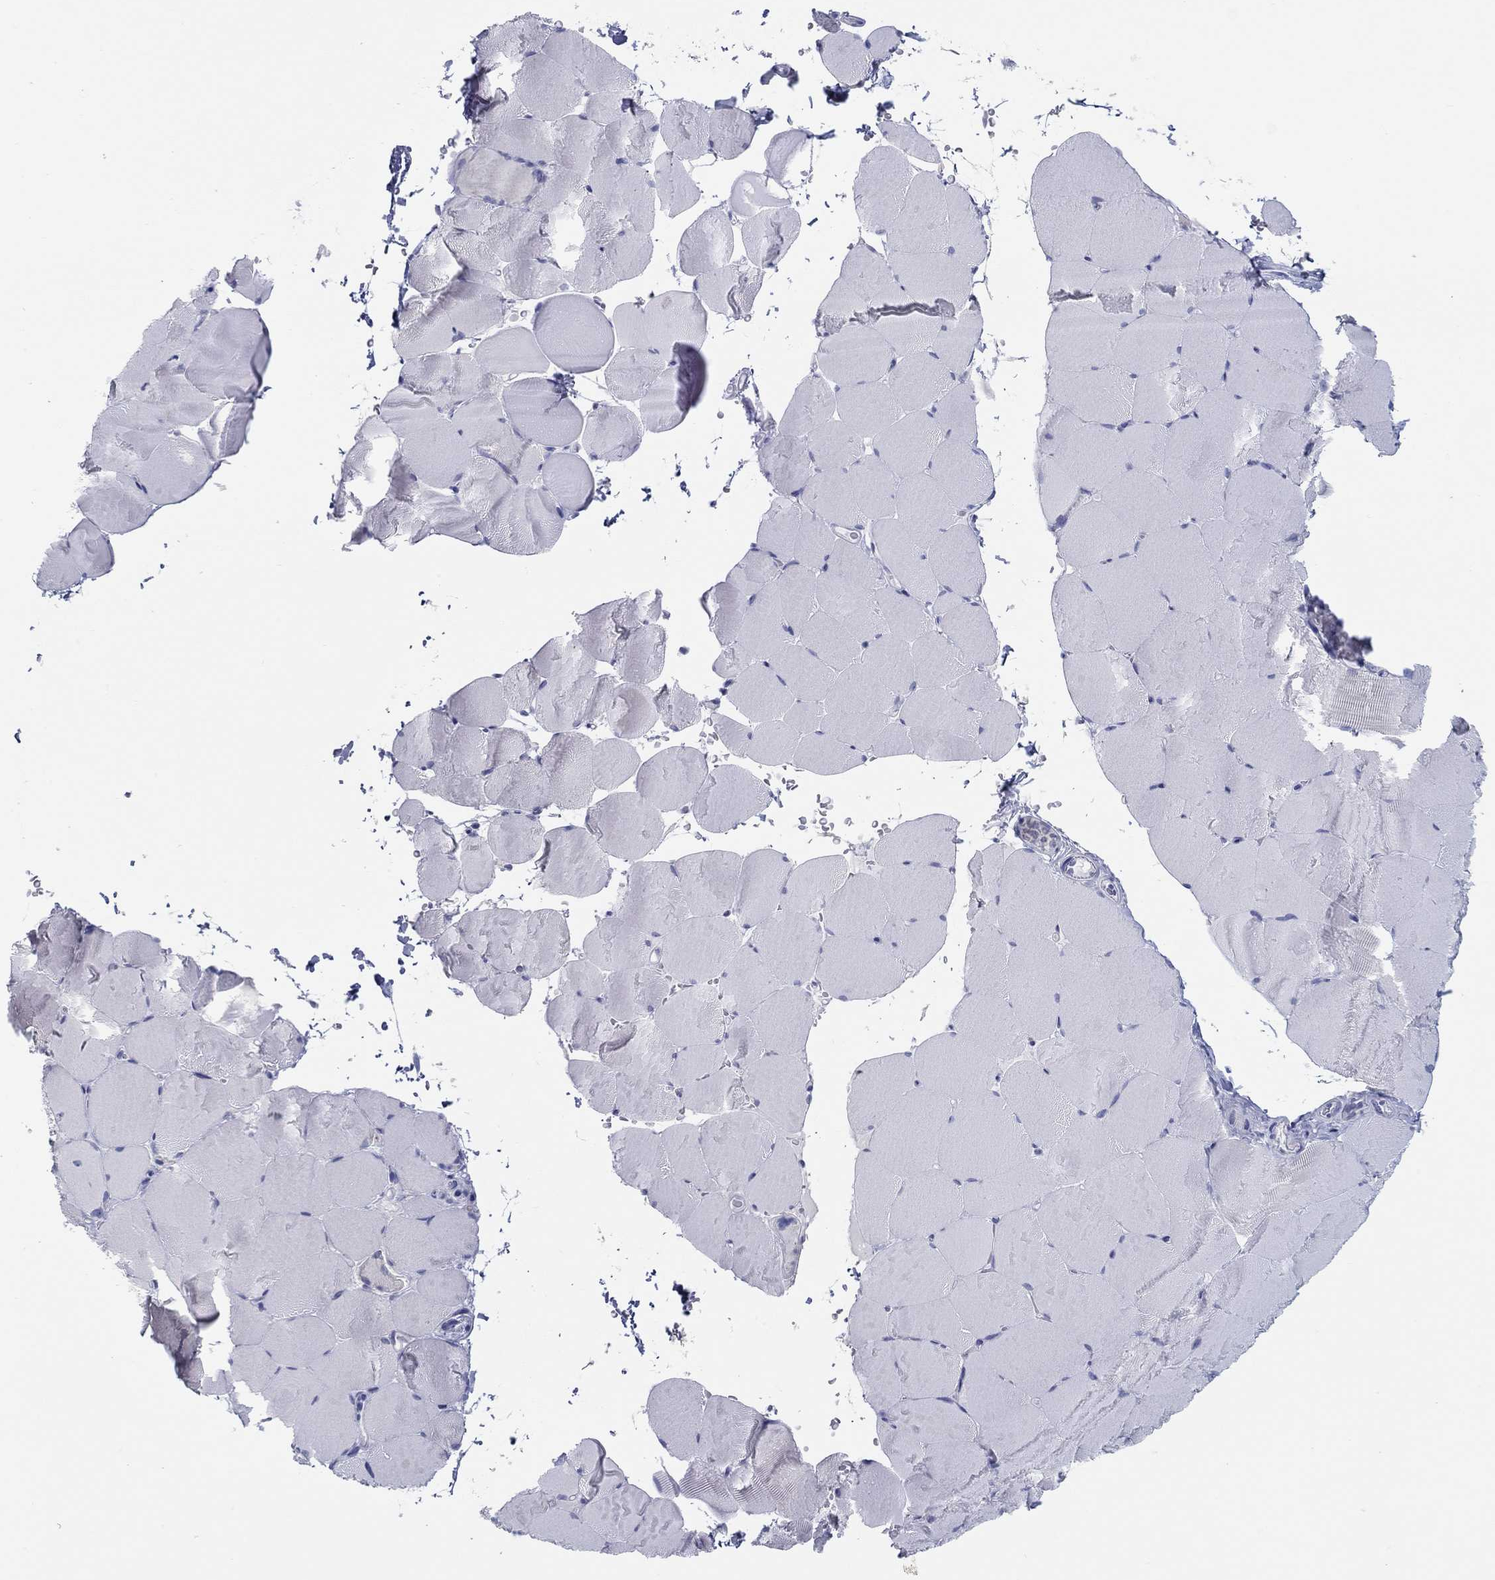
{"staining": {"intensity": "negative", "quantity": "none", "location": "none"}, "tissue": "skeletal muscle", "cell_type": "Myocytes", "image_type": "normal", "snomed": [{"axis": "morphology", "description": "Normal tissue, NOS"}, {"axis": "topography", "description": "Skeletal muscle"}], "caption": "Immunohistochemical staining of benign human skeletal muscle shows no significant positivity in myocytes. (DAB (3,3'-diaminobenzidine) IHC, high magnification).", "gene": "HAPLN4", "patient": {"sex": "female", "age": 37}}